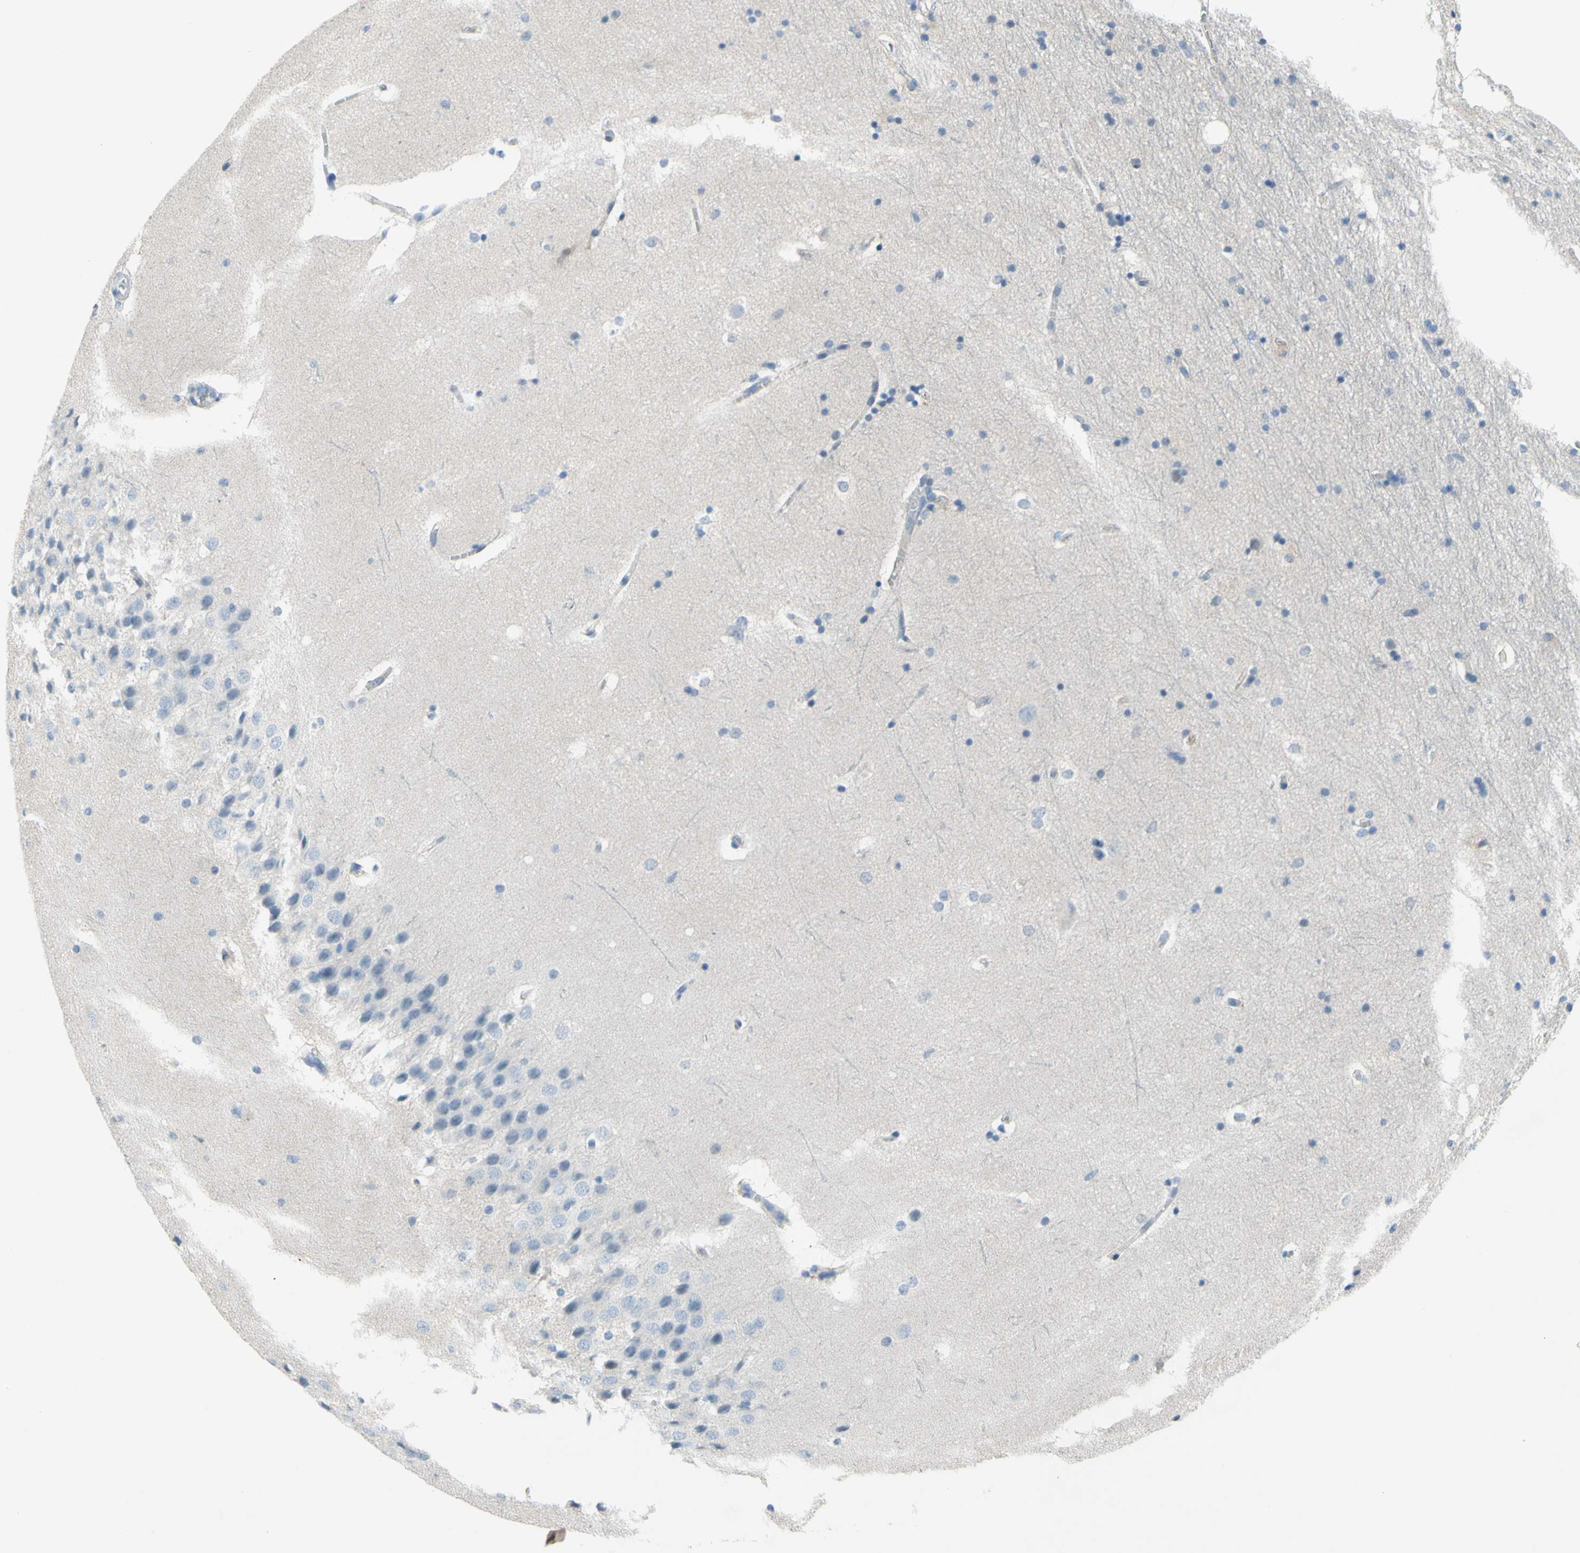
{"staining": {"intensity": "negative", "quantity": "none", "location": "none"}, "tissue": "hippocampus", "cell_type": "Glial cells", "image_type": "normal", "snomed": [{"axis": "morphology", "description": "Normal tissue, NOS"}, {"axis": "topography", "description": "Hippocampus"}], "caption": "A micrograph of hippocampus stained for a protein reveals no brown staining in glial cells.", "gene": "MUC1", "patient": {"sex": "female", "age": 19}}